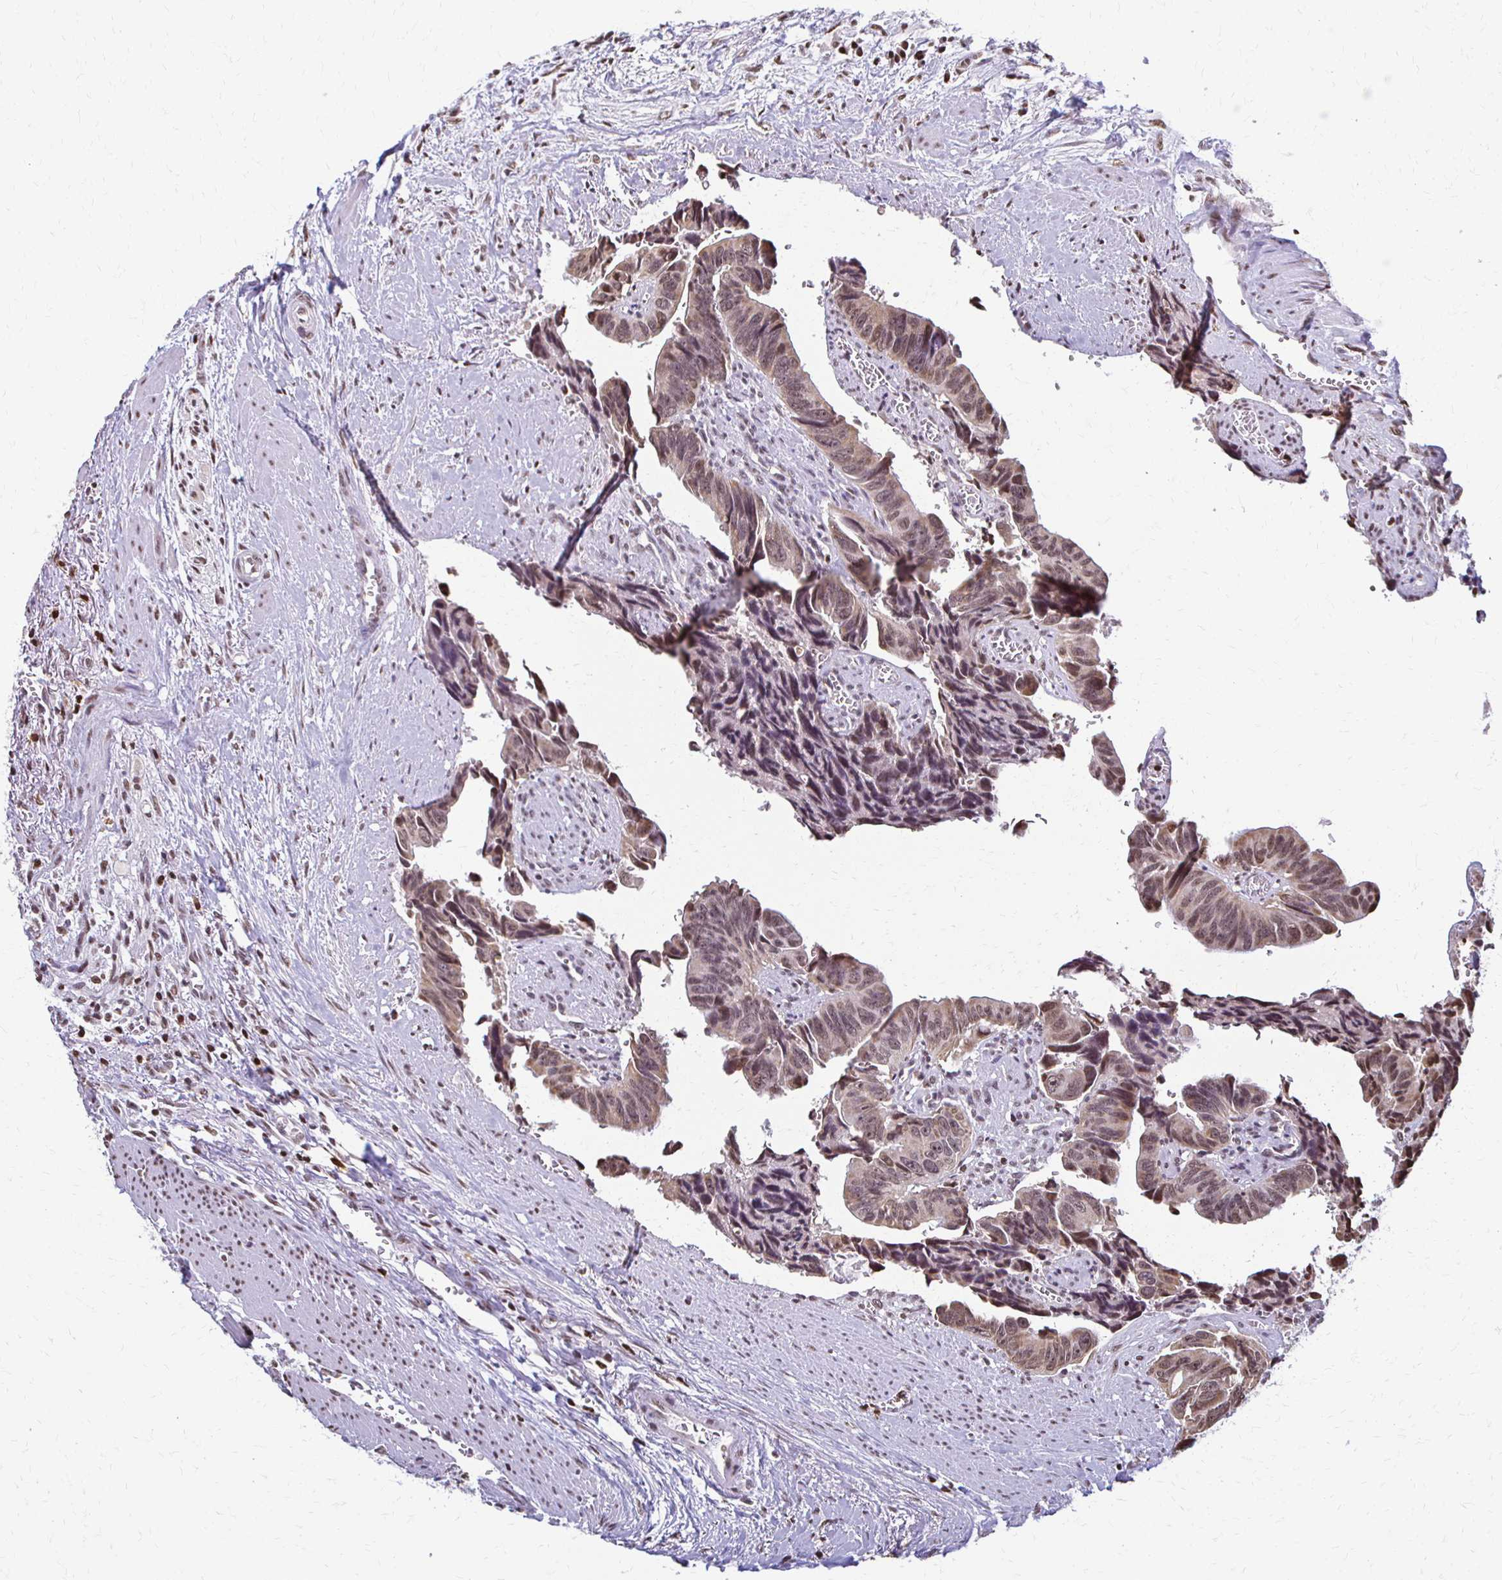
{"staining": {"intensity": "weak", "quantity": "25%-75%", "location": "cytoplasmic/membranous,nuclear"}, "tissue": "colorectal cancer", "cell_type": "Tumor cells", "image_type": "cancer", "snomed": [{"axis": "morphology", "description": "Adenocarcinoma, NOS"}, {"axis": "topography", "description": "Rectum"}], "caption": "Colorectal adenocarcinoma tissue shows weak cytoplasmic/membranous and nuclear expression in about 25%-75% of tumor cells, visualized by immunohistochemistry.", "gene": "HOXA9", "patient": {"sex": "male", "age": 76}}